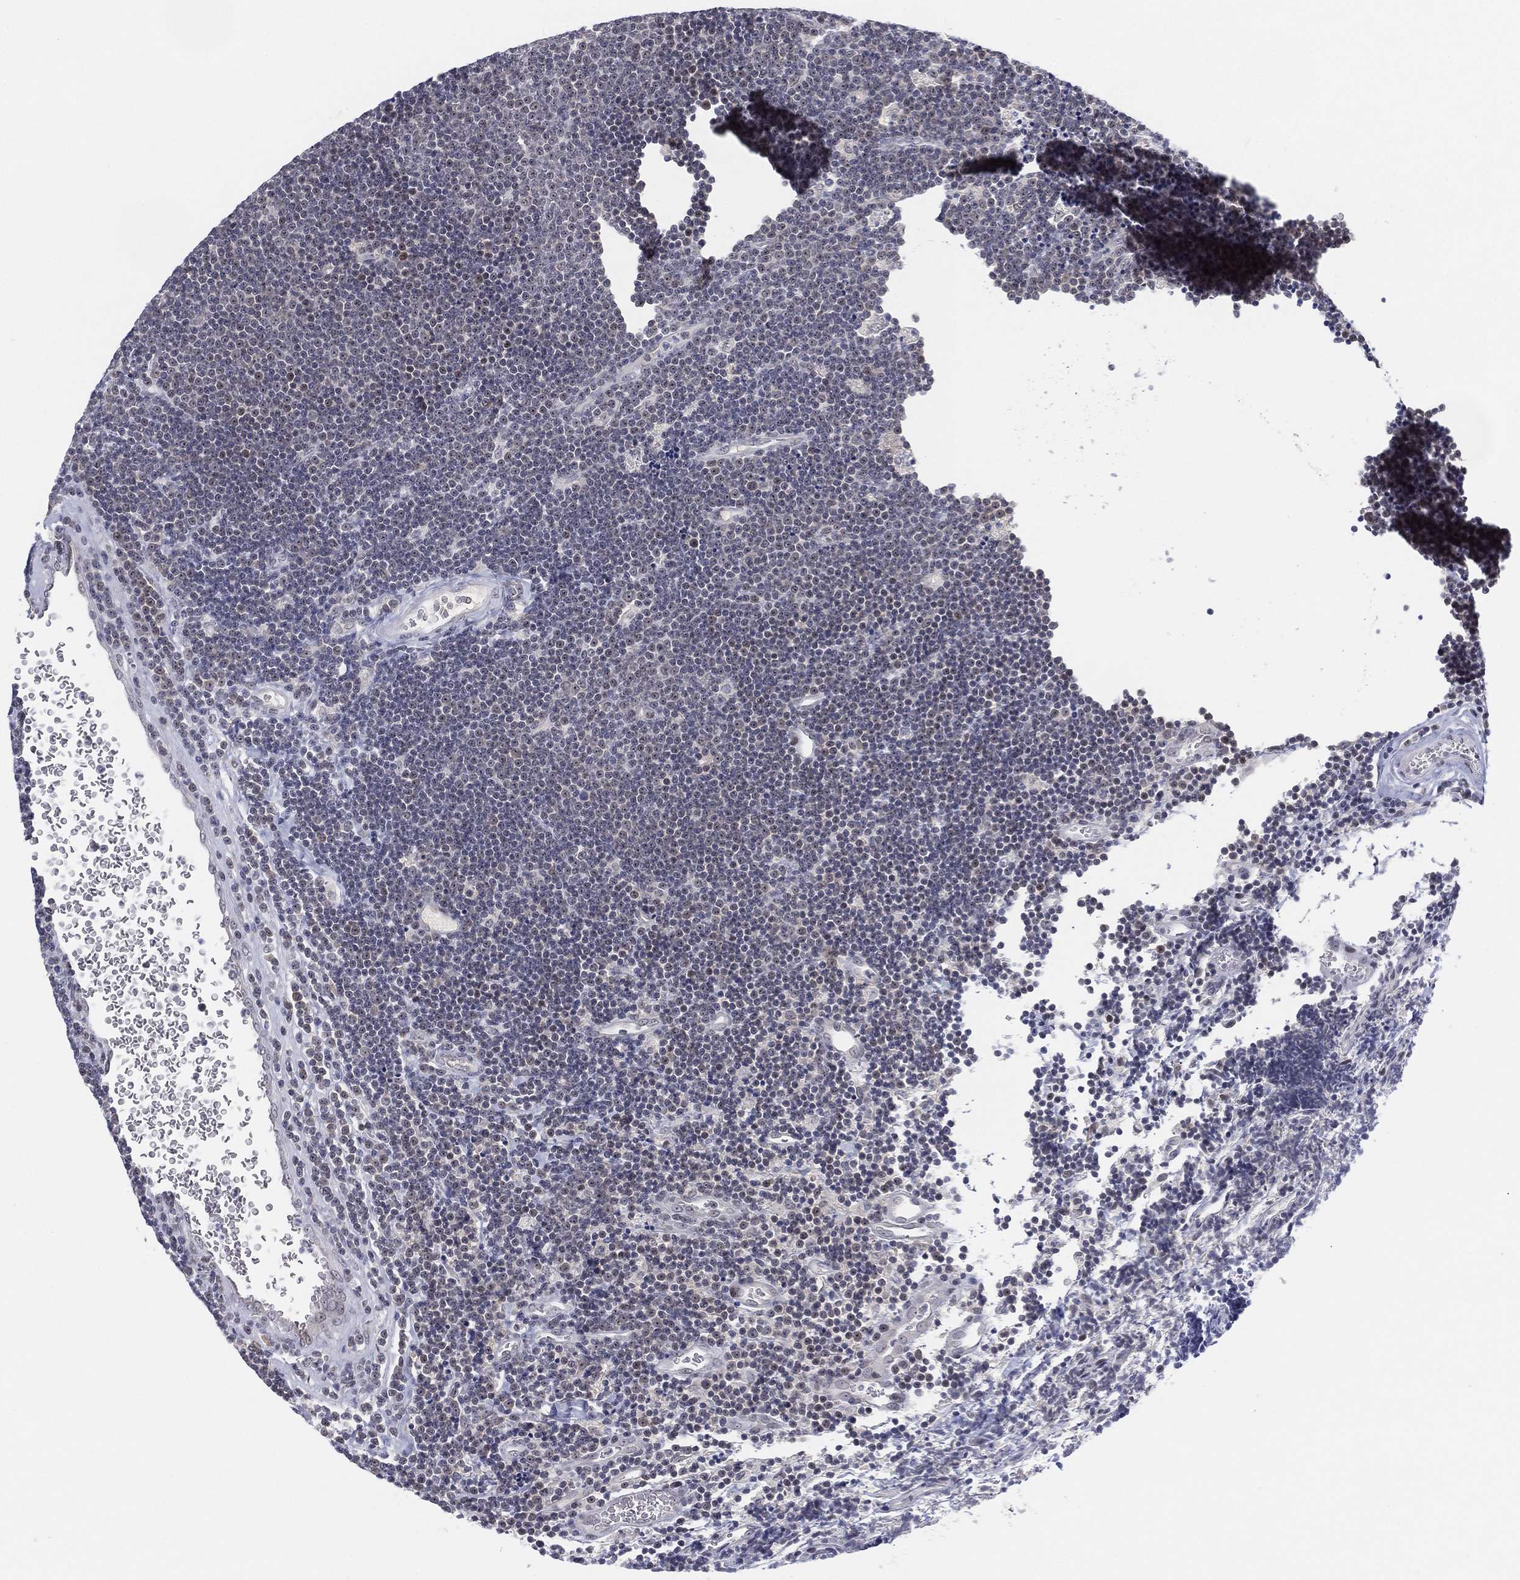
{"staining": {"intensity": "negative", "quantity": "none", "location": "none"}, "tissue": "lymphoma", "cell_type": "Tumor cells", "image_type": "cancer", "snomed": [{"axis": "morphology", "description": "Malignant lymphoma, non-Hodgkin's type, Low grade"}, {"axis": "topography", "description": "Brain"}], "caption": "Immunohistochemical staining of human malignant lymphoma, non-Hodgkin's type (low-grade) demonstrates no significant expression in tumor cells.", "gene": "MS4A8", "patient": {"sex": "female", "age": 66}}